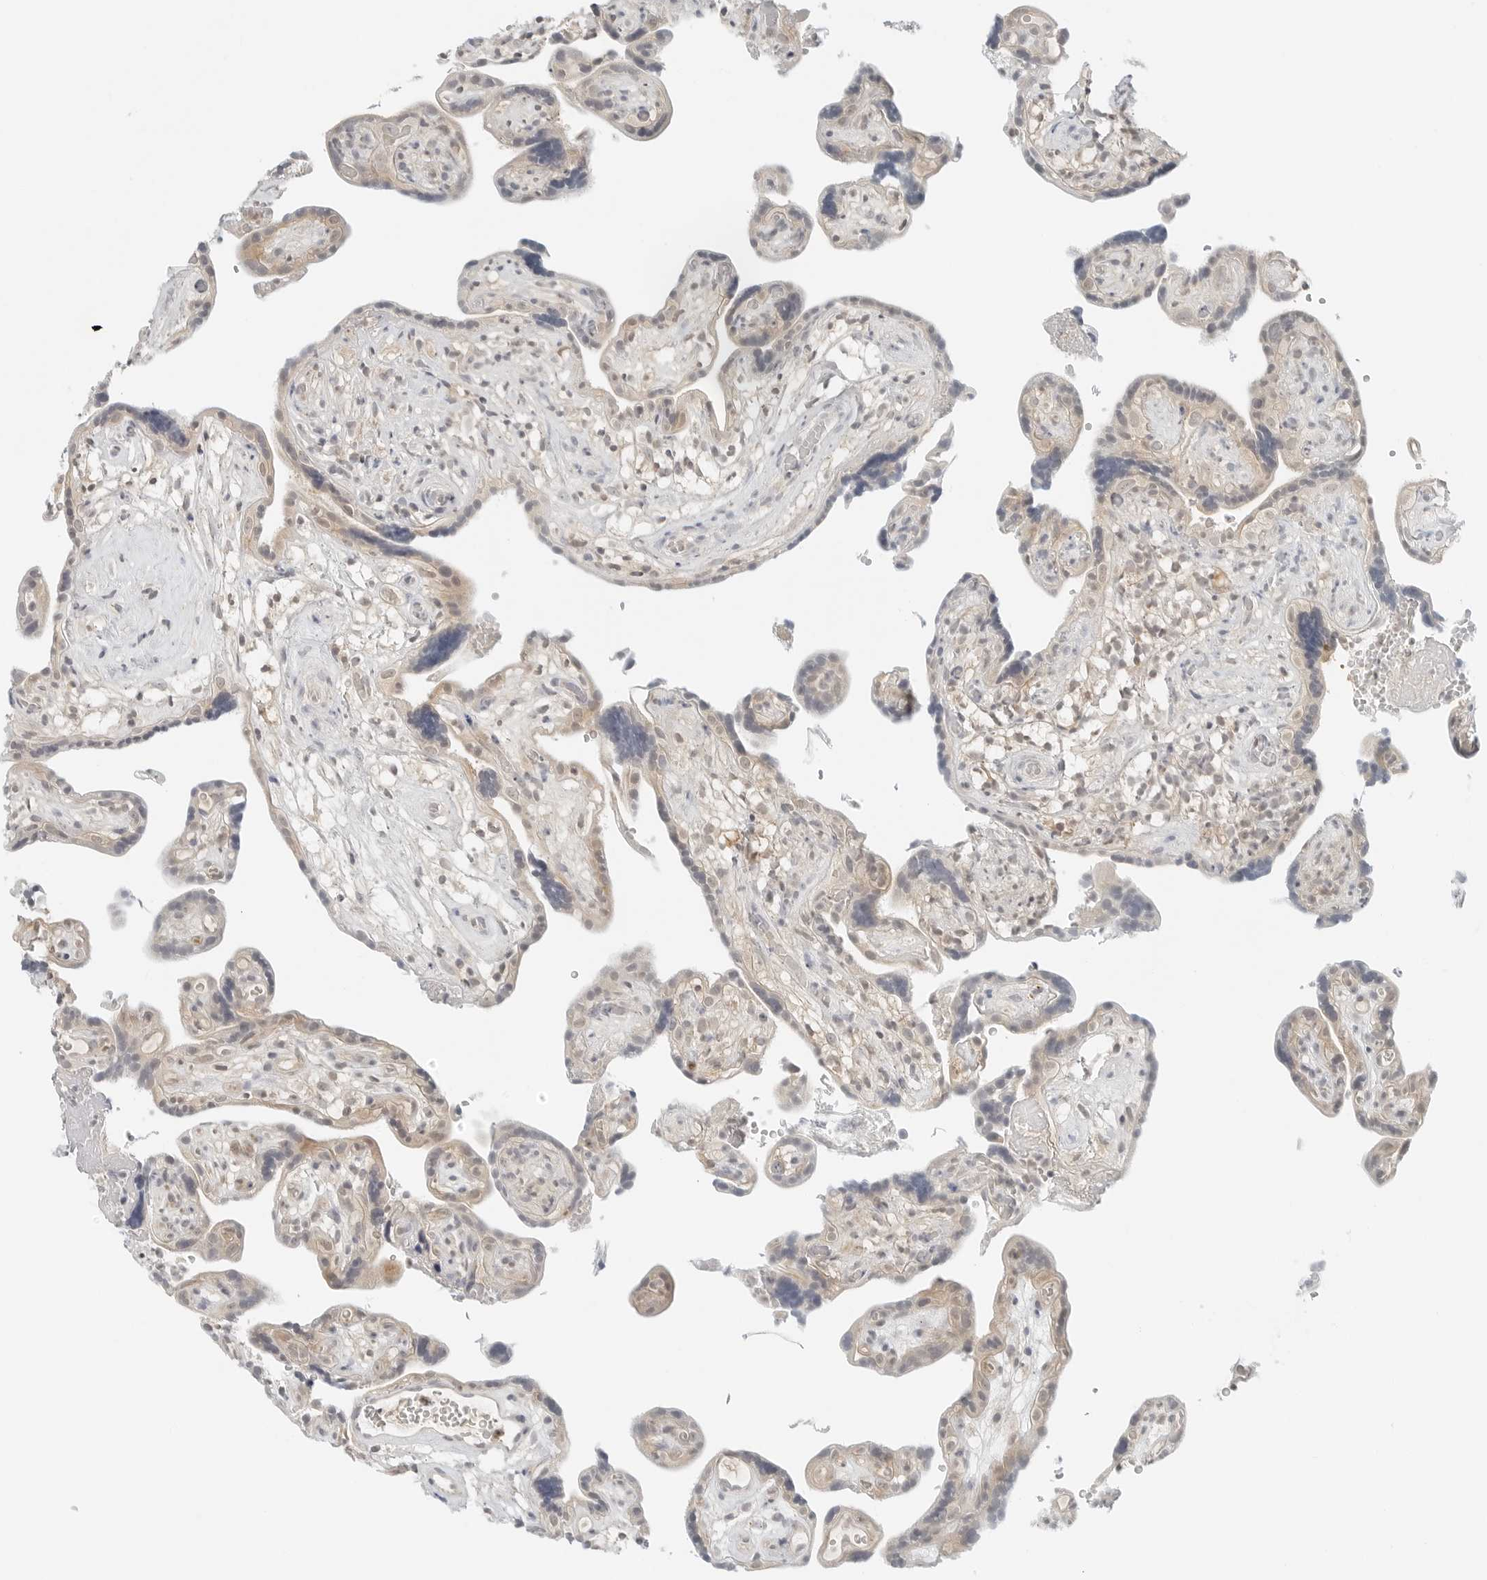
{"staining": {"intensity": "moderate", "quantity": ">75%", "location": "cytoplasmic/membranous"}, "tissue": "placenta", "cell_type": "Decidual cells", "image_type": "normal", "snomed": [{"axis": "morphology", "description": "Normal tissue, NOS"}, {"axis": "topography", "description": "Placenta"}], "caption": "DAB (3,3'-diaminobenzidine) immunohistochemical staining of benign placenta shows moderate cytoplasmic/membranous protein positivity in about >75% of decidual cells. The protein is shown in brown color, while the nuclei are stained blue.", "gene": "IQCC", "patient": {"sex": "female", "age": 30}}